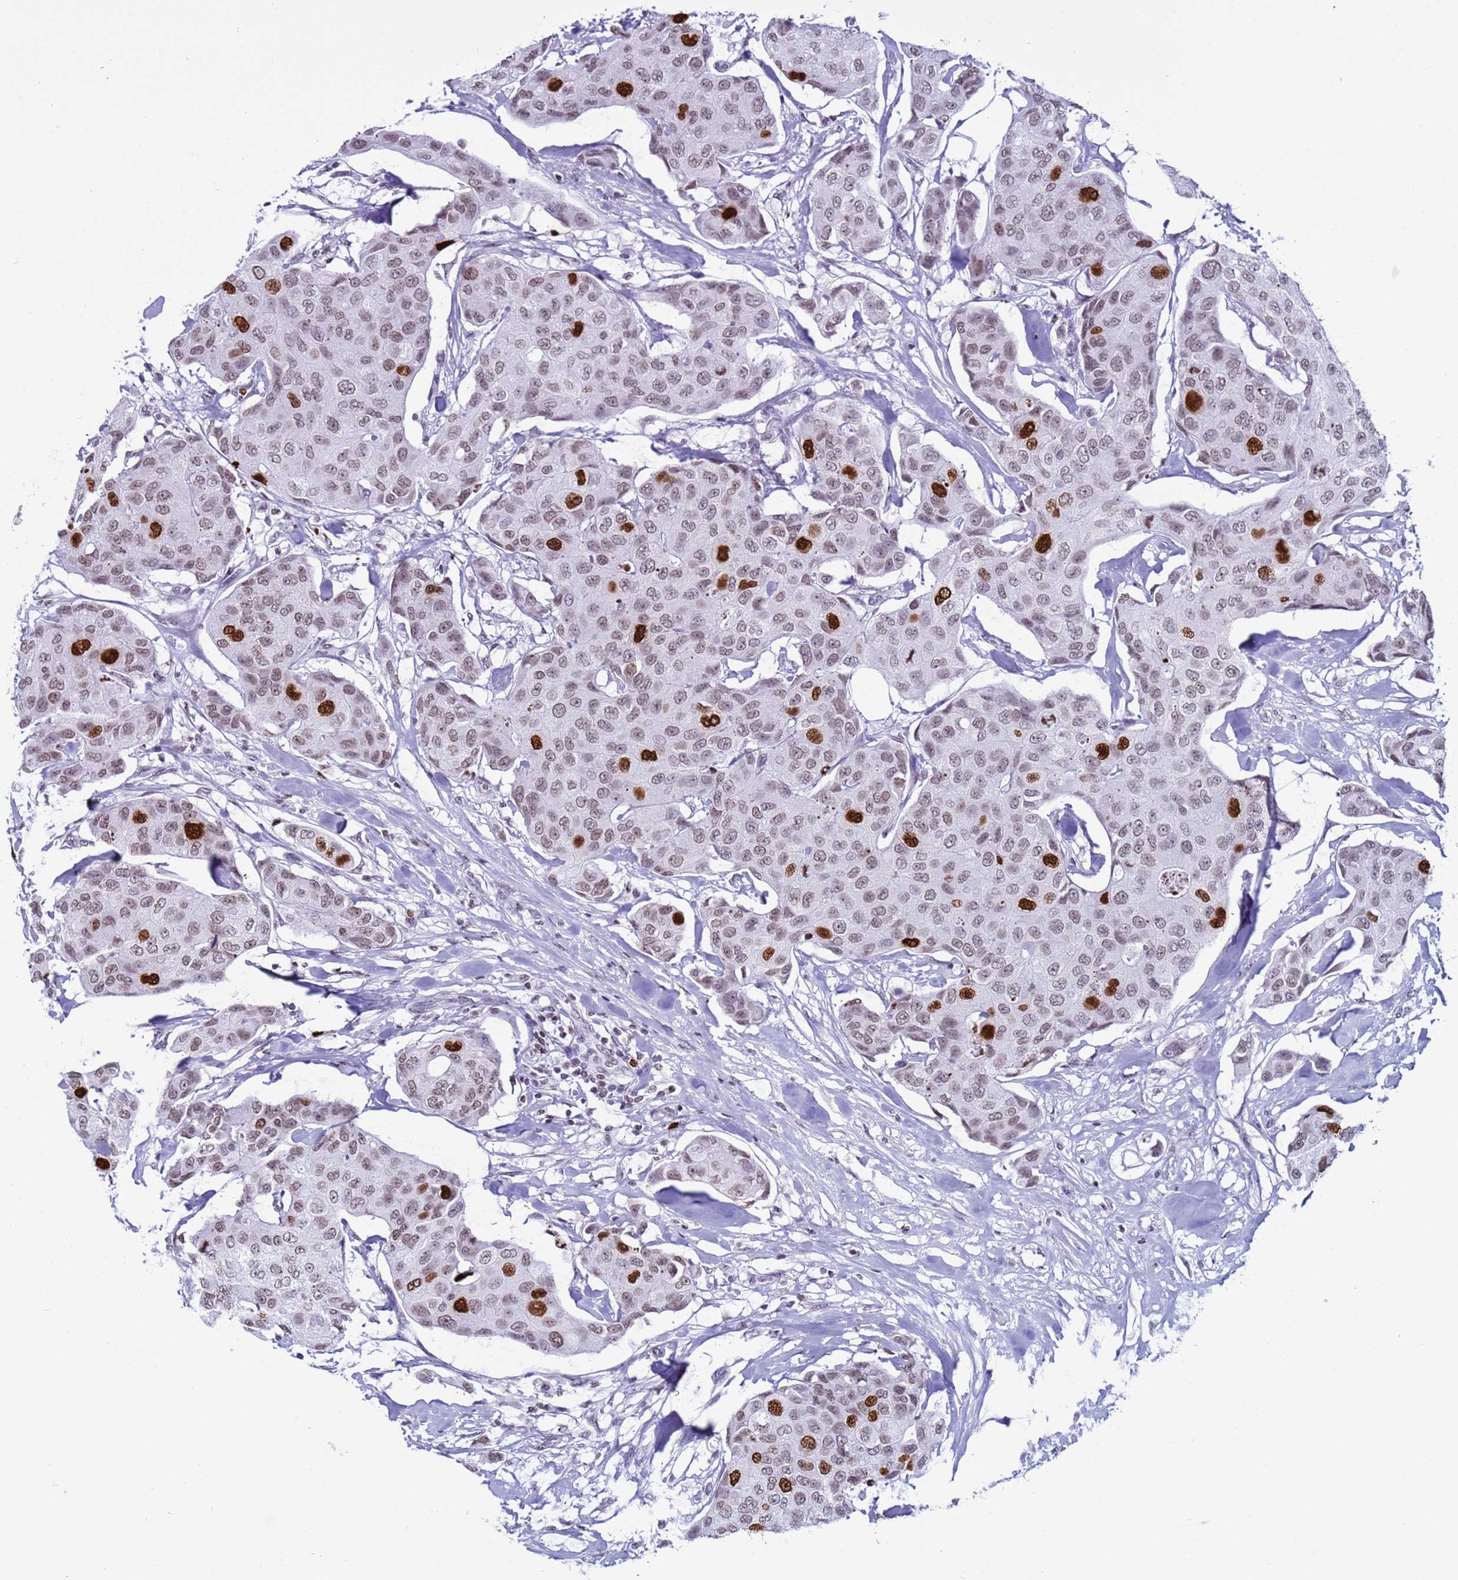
{"staining": {"intensity": "strong", "quantity": "<25%", "location": "nuclear"}, "tissue": "breast cancer", "cell_type": "Tumor cells", "image_type": "cancer", "snomed": [{"axis": "morphology", "description": "Duct carcinoma"}, {"axis": "topography", "description": "Breast"}, {"axis": "topography", "description": "Lymph node"}], "caption": "IHC photomicrograph of human breast cancer stained for a protein (brown), which displays medium levels of strong nuclear staining in approximately <25% of tumor cells.", "gene": "H4C8", "patient": {"sex": "female", "age": 80}}